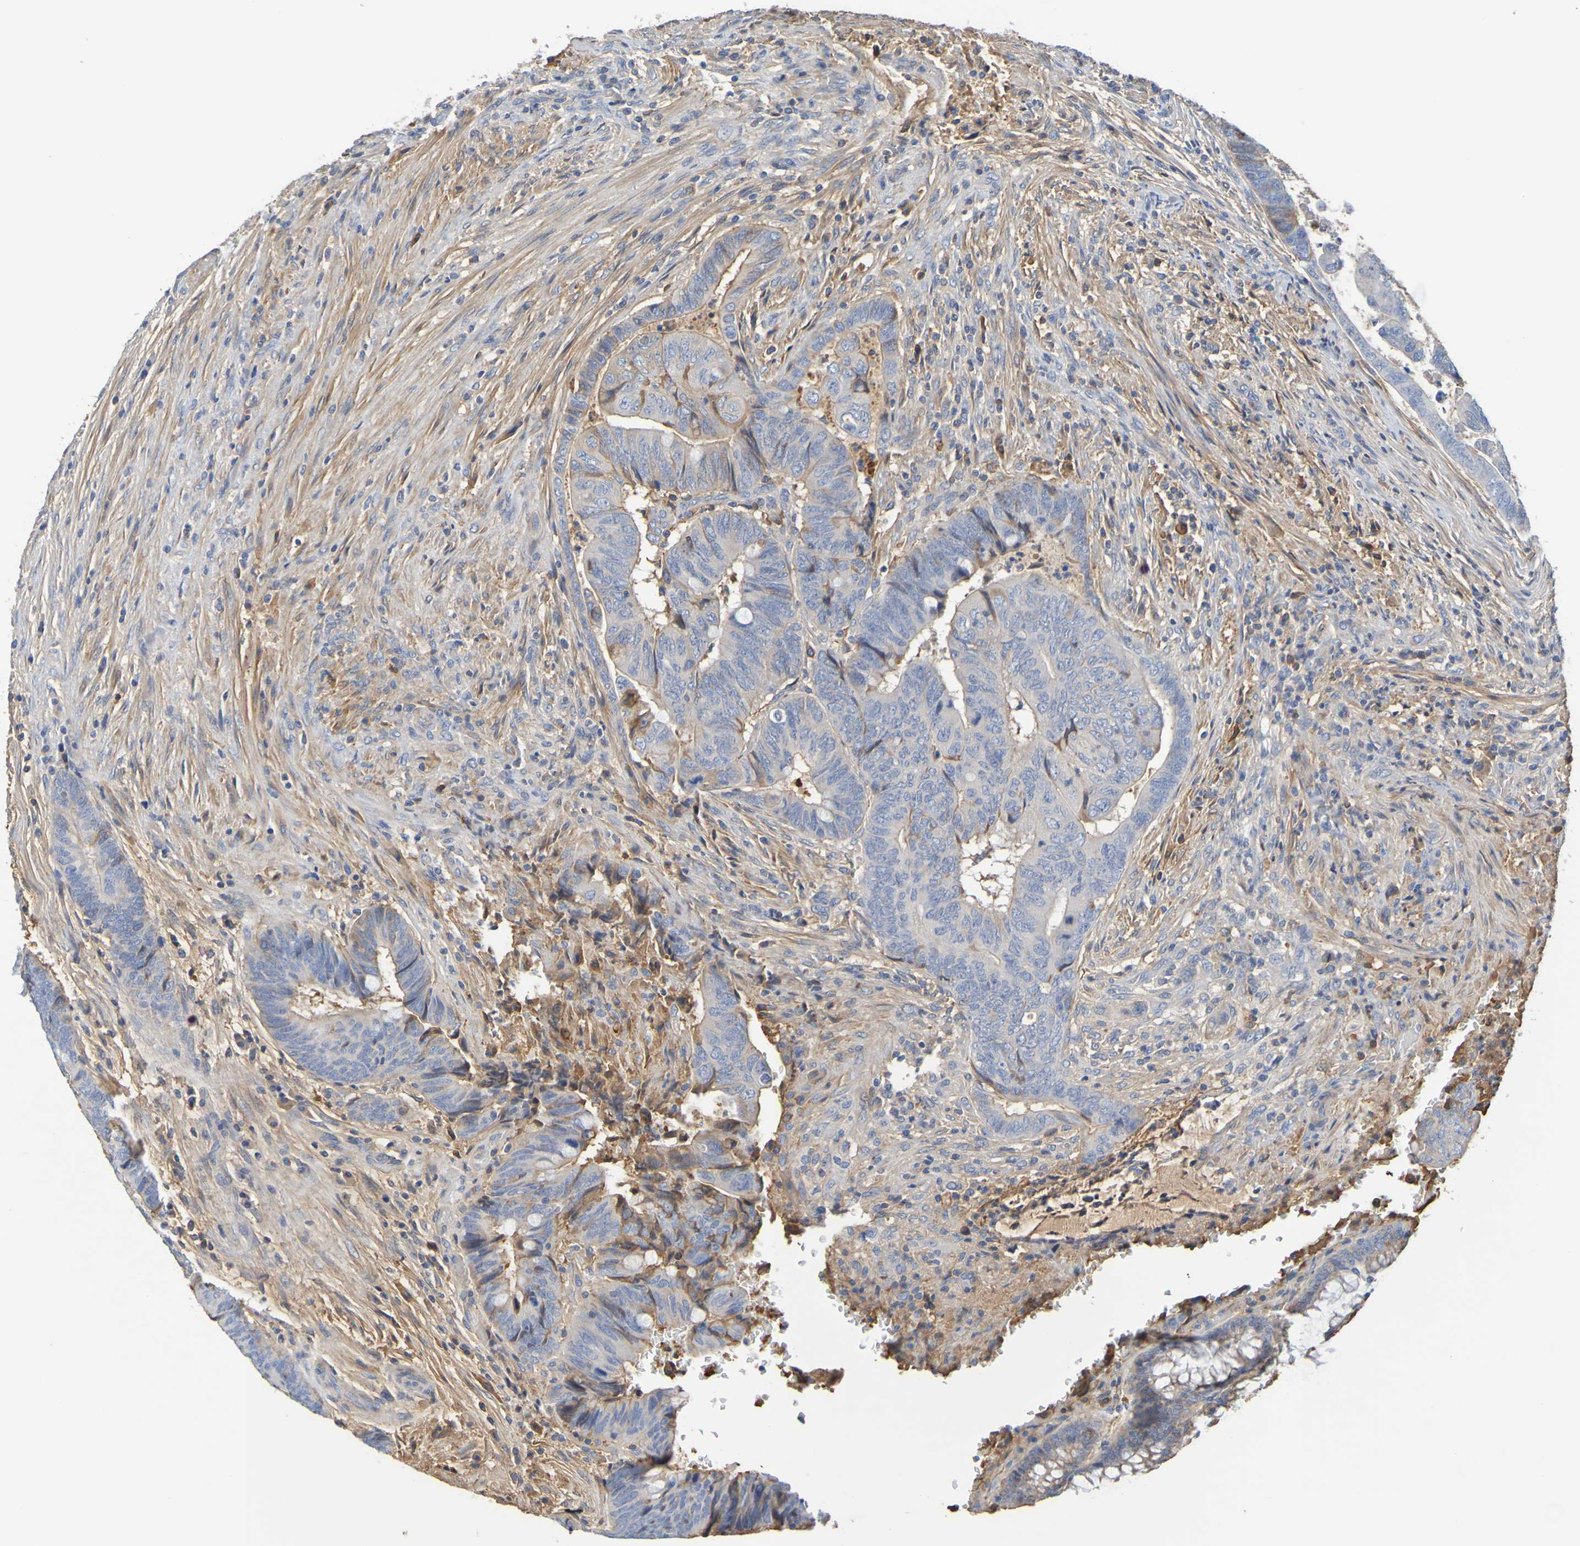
{"staining": {"intensity": "weak", "quantity": "25%-75%", "location": "cytoplasmic/membranous"}, "tissue": "colorectal cancer", "cell_type": "Tumor cells", "image_type": "cancer", "snomed": [{"axis": "morphology", "description": "Normal tissue, NOS"}, {"axis": "morphology", "description": "Adenocarcinoma, NOS"}, {"axis": "topography", "description": "Rectum"}, {"axis": "topography", "description": "Peripheral nerve tissue"}], "caption": "Weak cytoplasmic/membranous positivity for a protein is seen in approximately 25%-75% of tumor cells of colorectal cancer (adenocarcinoma) using immunohistochemistry.", "gene": "GAB3", "patient": {"sex": "male", "age": 92}}